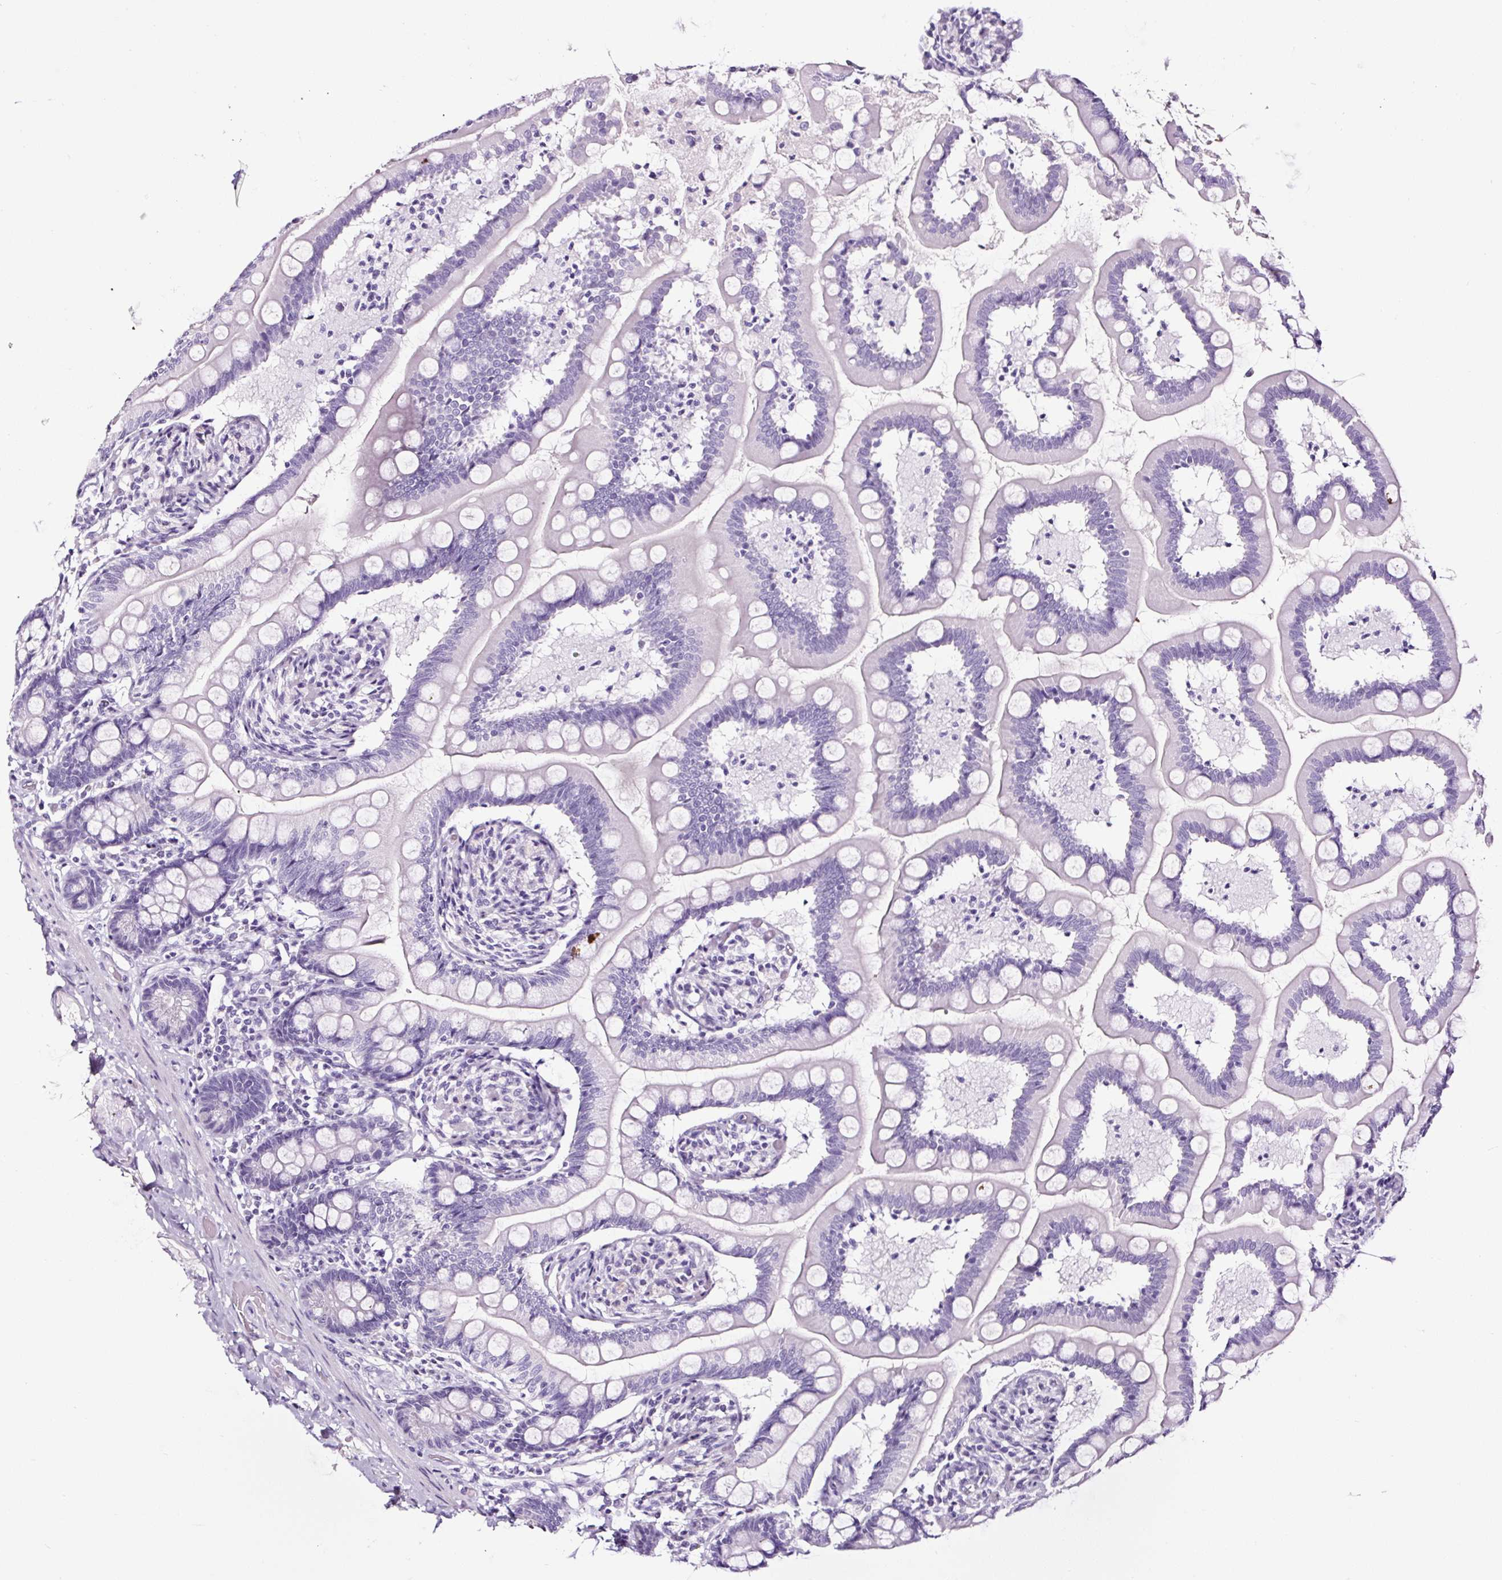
{"staining": {"intensity": "negative", "quantity": "none", "location": "none"}, "tissue": "small intestine", "cell_type": "Glandular cells", "image_type": "normal", "snomed": [{"axis": "morphology", "description": "Normal tissue, NOS"}, {"axis": "topography", "description": "Small intestine"}], "caption": "High power microscopy micrograph of an immunohistochemistry histopathology image of benign small intestine, revealing no significant staining in glandular cells.", "gene": "NPHS2", "patient": {"sex": "female", "age": 64}}